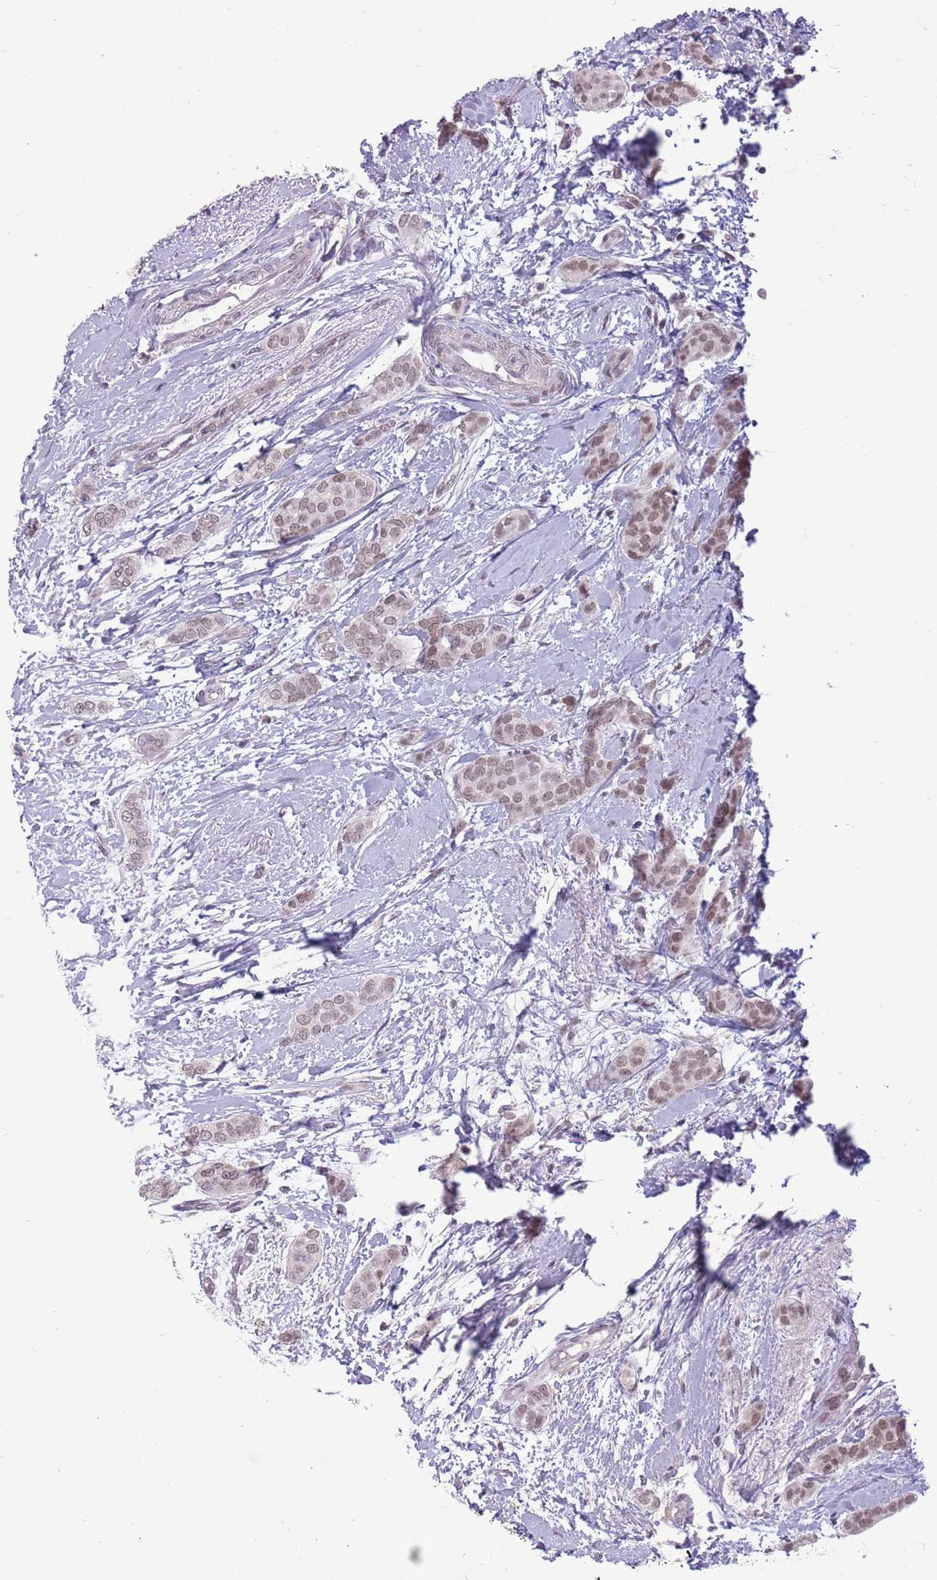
{"staining": {"intensity": "weak", "quantity": "25%-75%", "location": "nuclear"}, "tissue": "breast cancer", "cell_type": "Tumor cells", "image_type": "cancer", "snomed": [{"axis": "morphology", "description": "Duct carcinoma"}, {"axis": "topography", "description": "Breast"}], "caption": "An image showing weak nuclear positivity in about 25%-75% of tumor cells in infiltrating ductal carcinoma (breast), as visualized by brown immunohistochemical staining.", "gene": "ZNF574", "patient": {"sex": "female", "age": 72}}